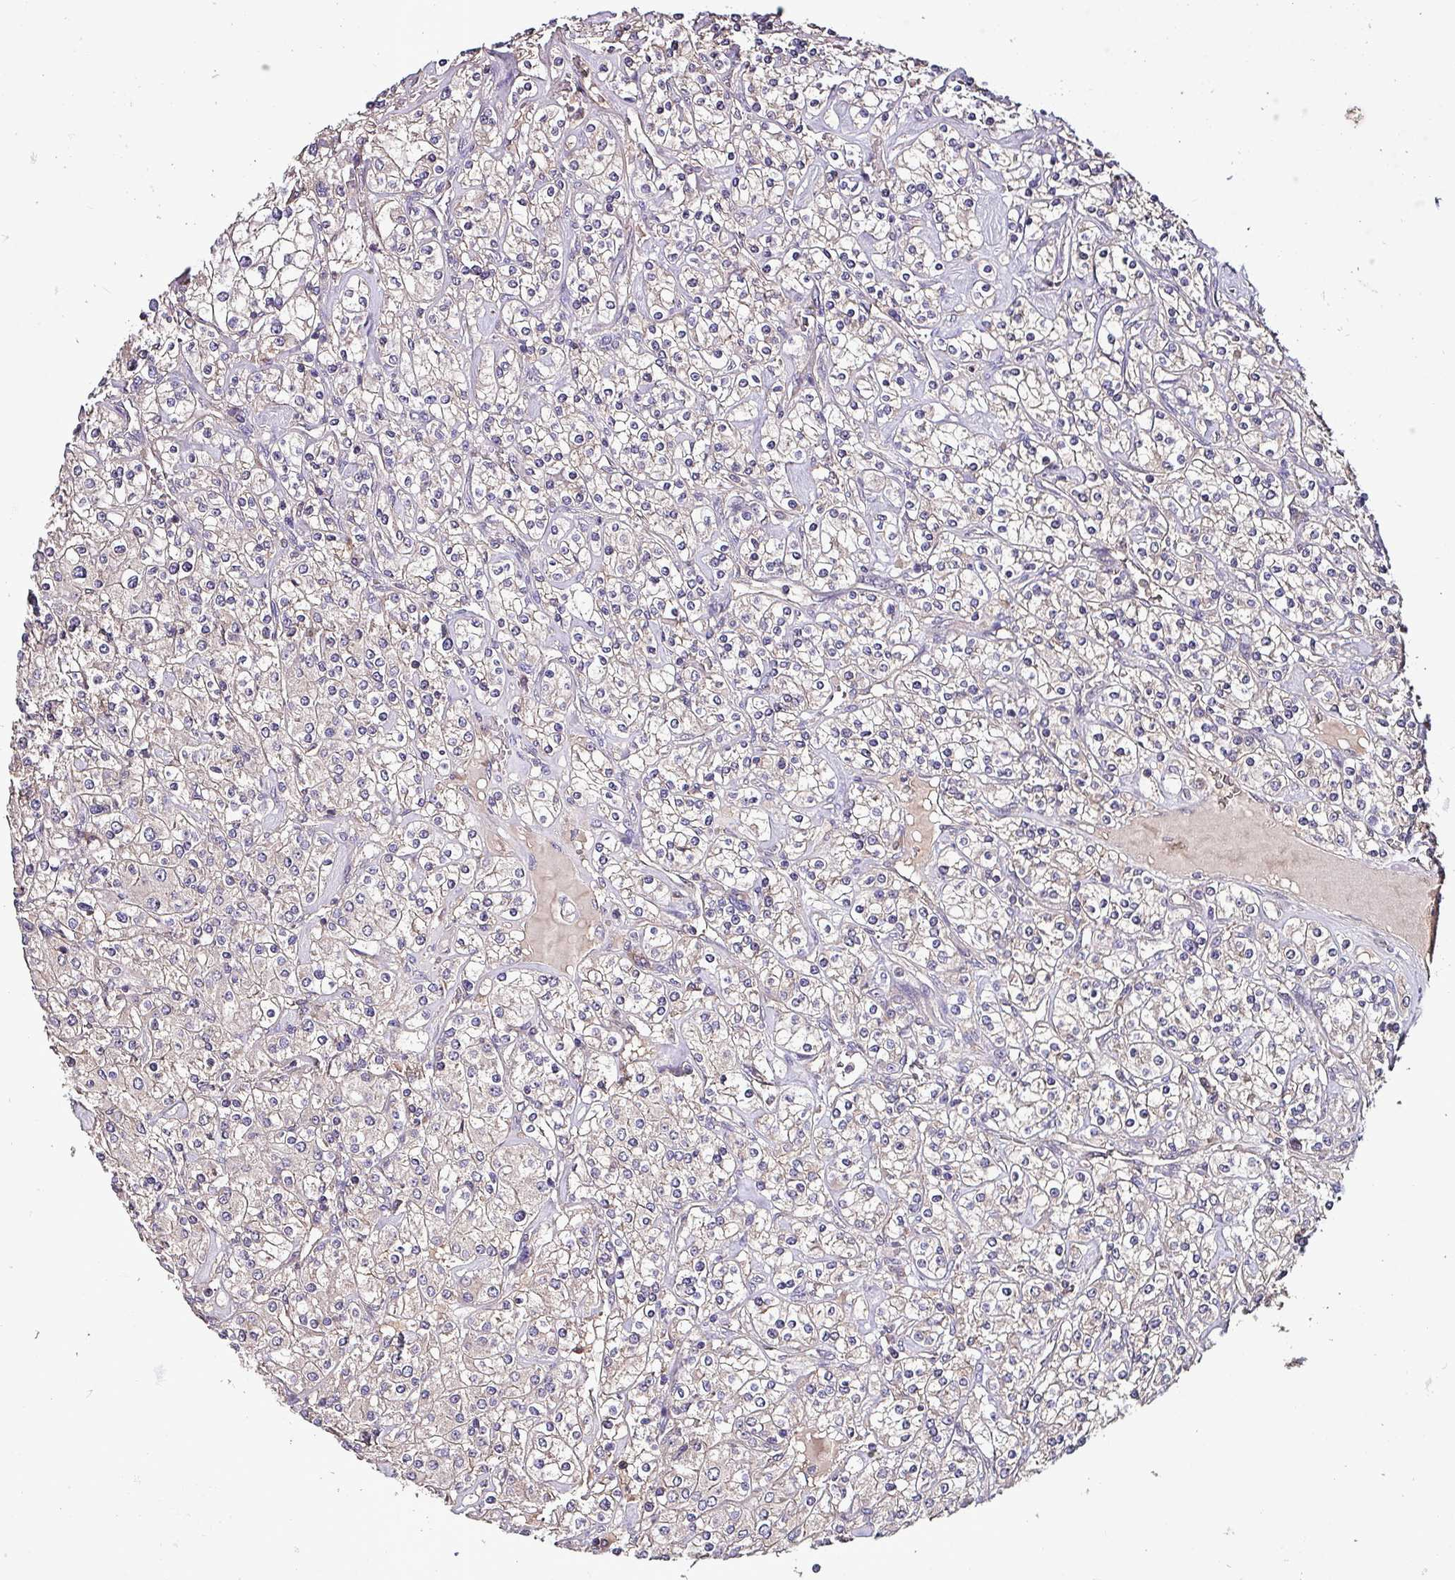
{"staining": {"intensity": "negative", "quantity": "none", "location": "none"}, "tissue": "renal cancer", "cell_type": "Tumor cells", "image_type": "cancer", "snomed": [{"axis": "morphology", "description": "Adenocarcinoma, NOS"}, {"axis": "topography", "description": "Kidney"}], "caption": "Renal cancer (adenocarcinoma) was stained to show a protein in brown. There is no significant expression in tumor cells. The staining was performed using DAB to visualize the protein expression in brown, while the nuclei were stained in blue with hematoxylin (Magnification: 20x).", "gene": "PAFAH1B2", "patient": {"sex": "male", "age": 77}}